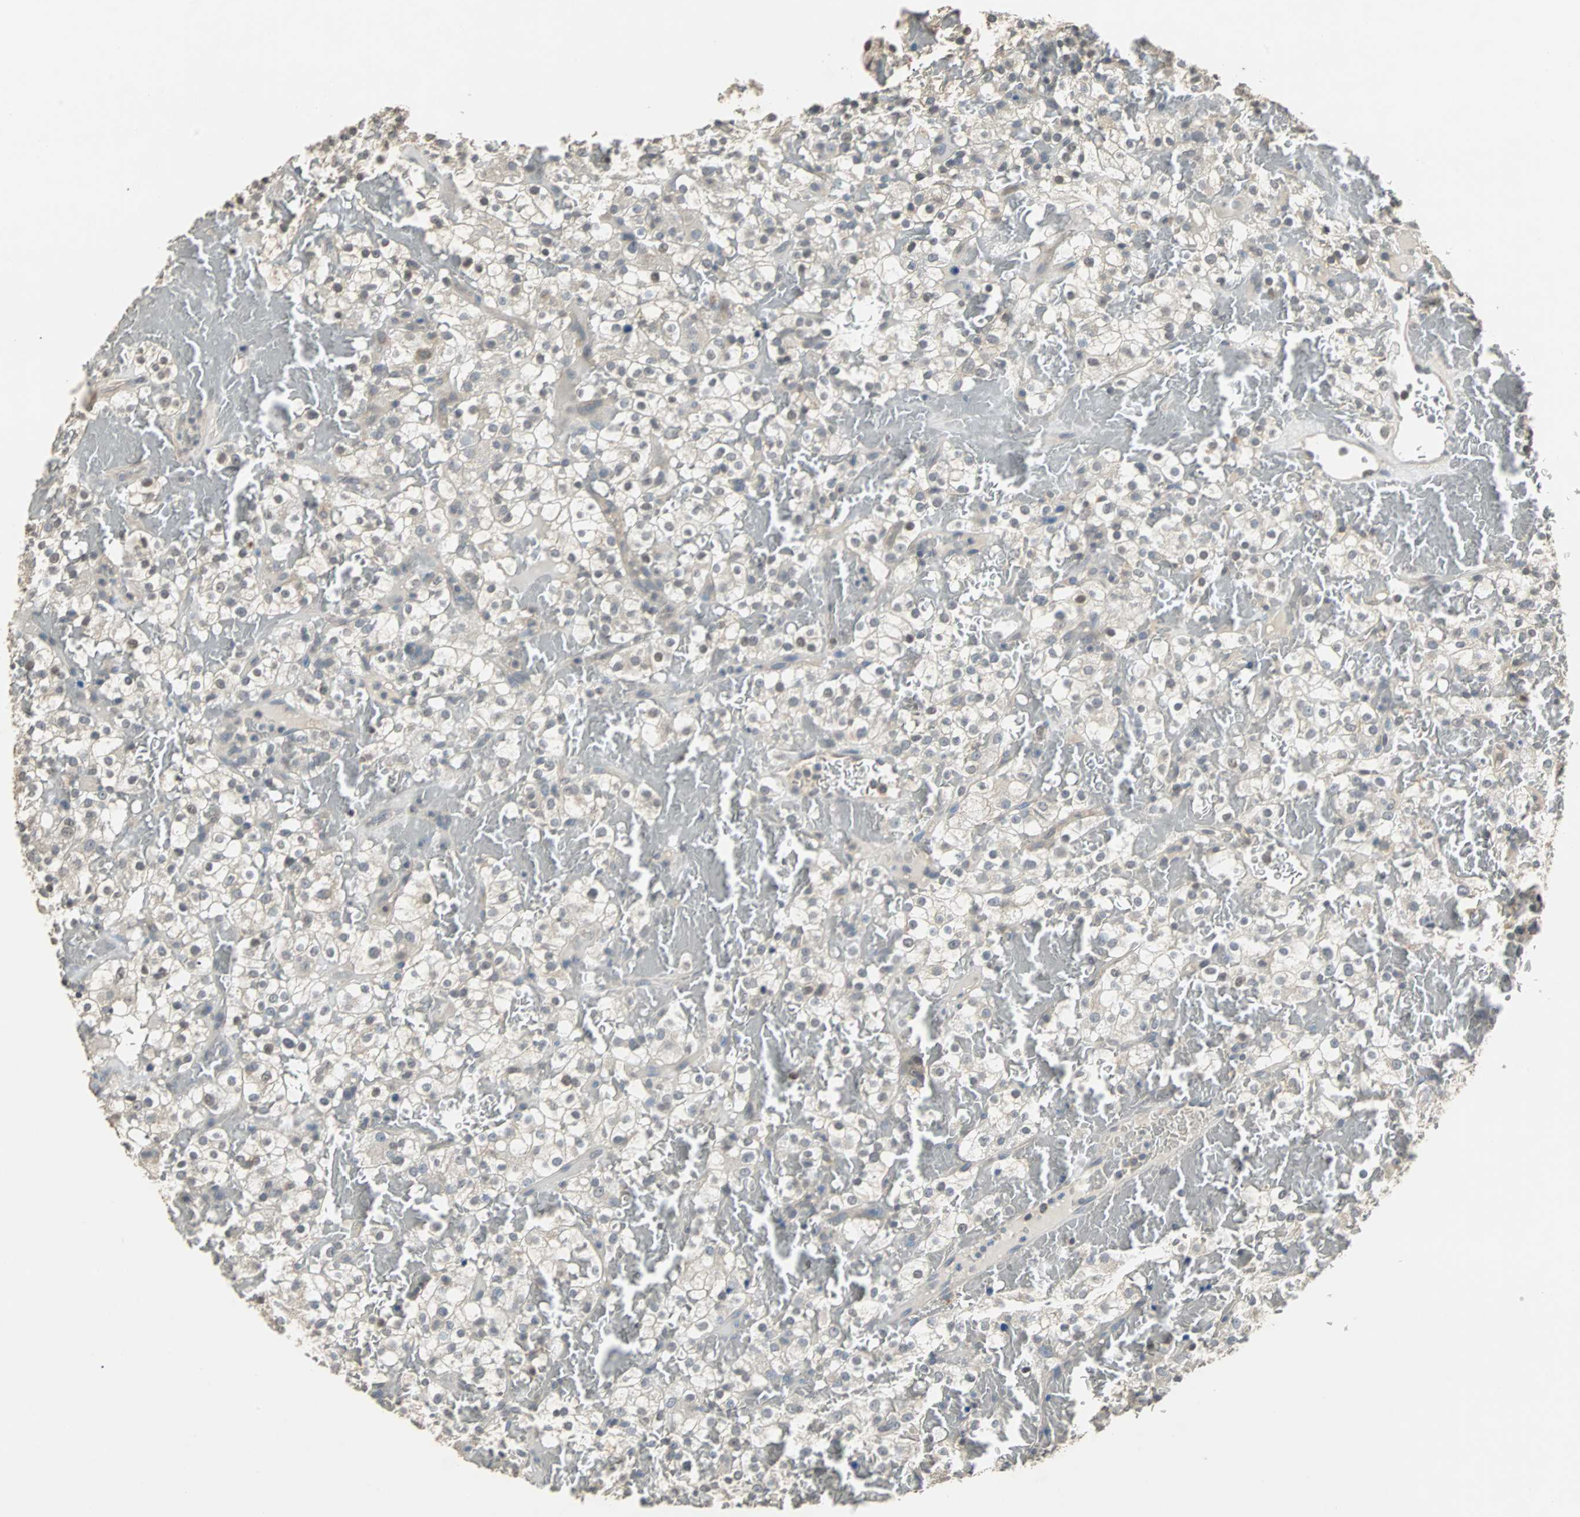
{"staining": {"intensity": "weak", "quantity": "<25%", "location": "cytoplasmic/membranous,nuclear"}, "tissue": "renal cancer", "cell_type": "Tumor cells", "image_type": "cancer", "snomed": [{"axis": "morphology", "description": "Normal tissue, NOS"}, {"axis": "morphology", "description": "Adenocarcinoma, NOS"}, {"axis": "topography", "description": "Kidney"}], "caption": "Protein analysis of renal cancer demonstrates no significant positivity in tumor cells. (Immunohistochemistry (ihc), brightfield microscopy, high magnification).", "gene": "ABHD2", "patient": {"sex": "female", "age": 72}}